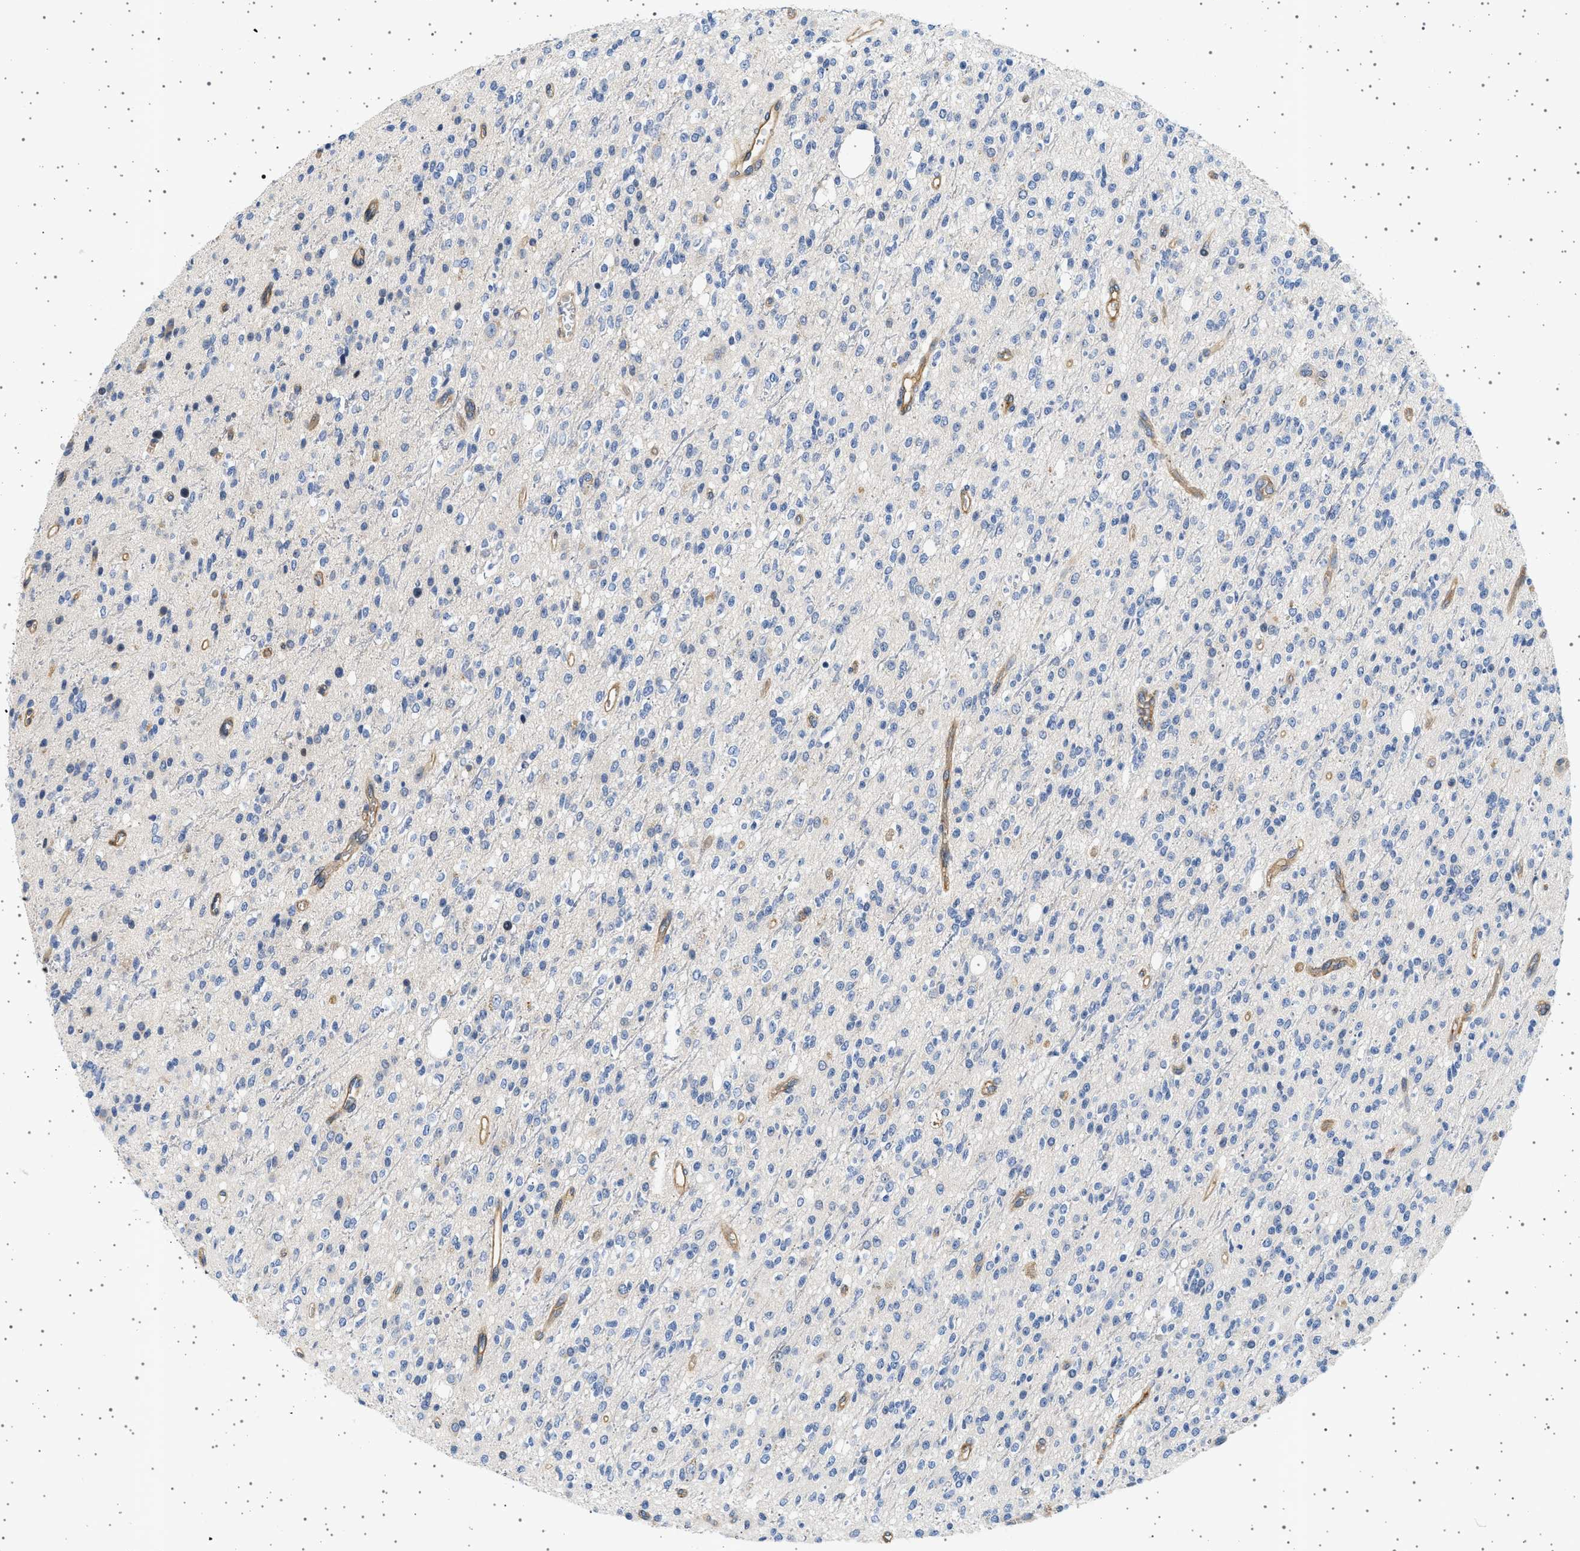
{"staining": {"intensity": "negative", "quantity": "none", "location": "none"}, "tissue": "glioma", "cell_type": "Tumor cells", "image_type": "cancer", "snomed": [{"axis": "morphology", "description": "Glioma, malignant, High grade"}, {"axis": "topography", "description": "Brain"}], "caption": "Image shows no significant protein staining in tumor cells of glioma. Nuclei are stained in blue.", "gene": "PLPP6", "patient": {"sex": "male", "age": 34}}